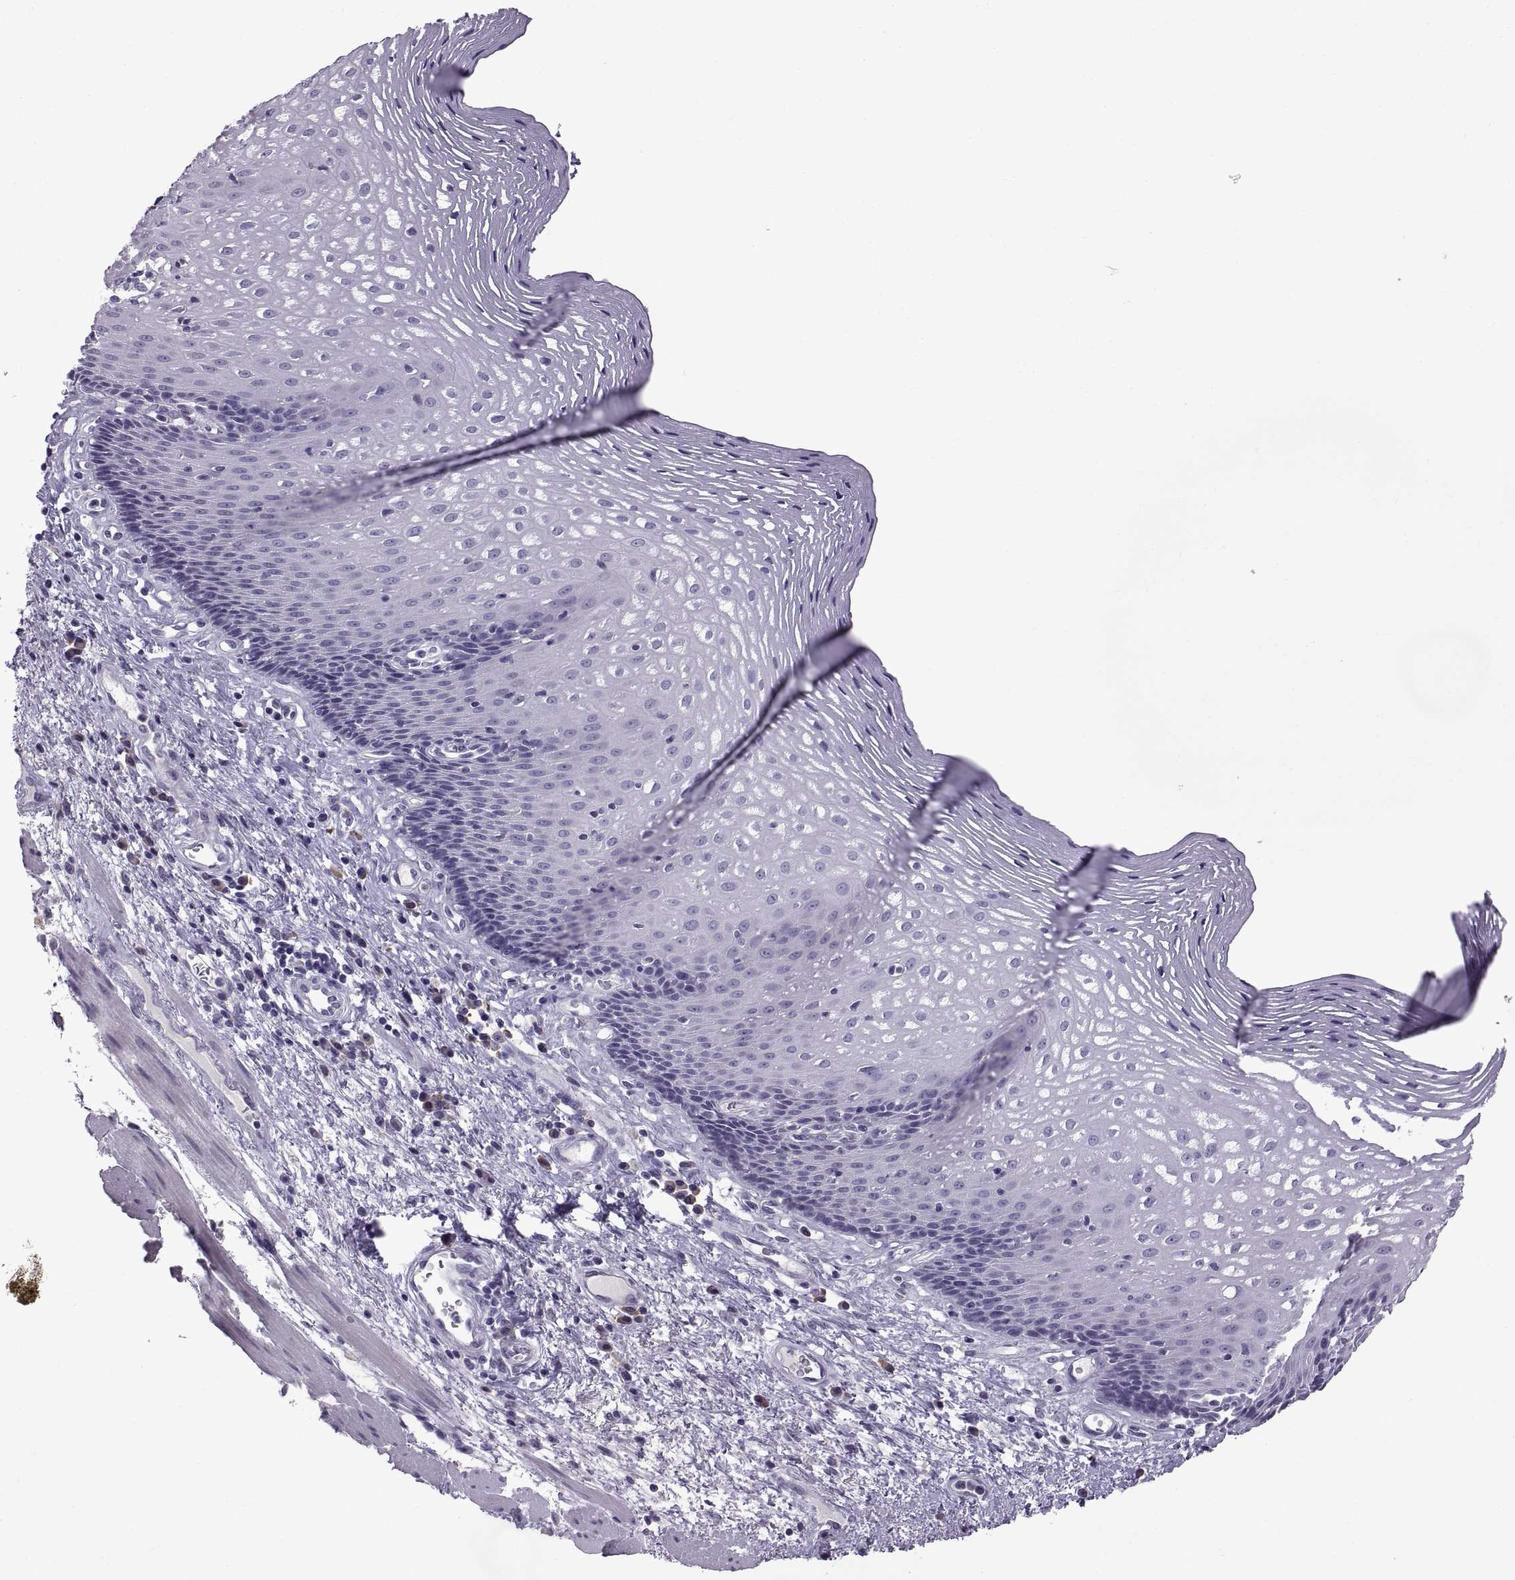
{"staining": {"intensity": "negative", "quantity": "none", "location": "none"}, "tissue": "esophagus", "cell_type": "Squamous epithelial cells", "image_type": "normal", "snomed": [{"axis": "morphology", "description": "Normal tissue, NOS"}, {"axis": "topography", "description": "Esophagus"}], "caption": "Squamous epithelial cells show no significant expression in normal esophagus. (Immunohistochemistry, brightfield microscopy, high magnification).", "gene": "MAGEB18", "patient": {"sex": "male", "age": 76}}